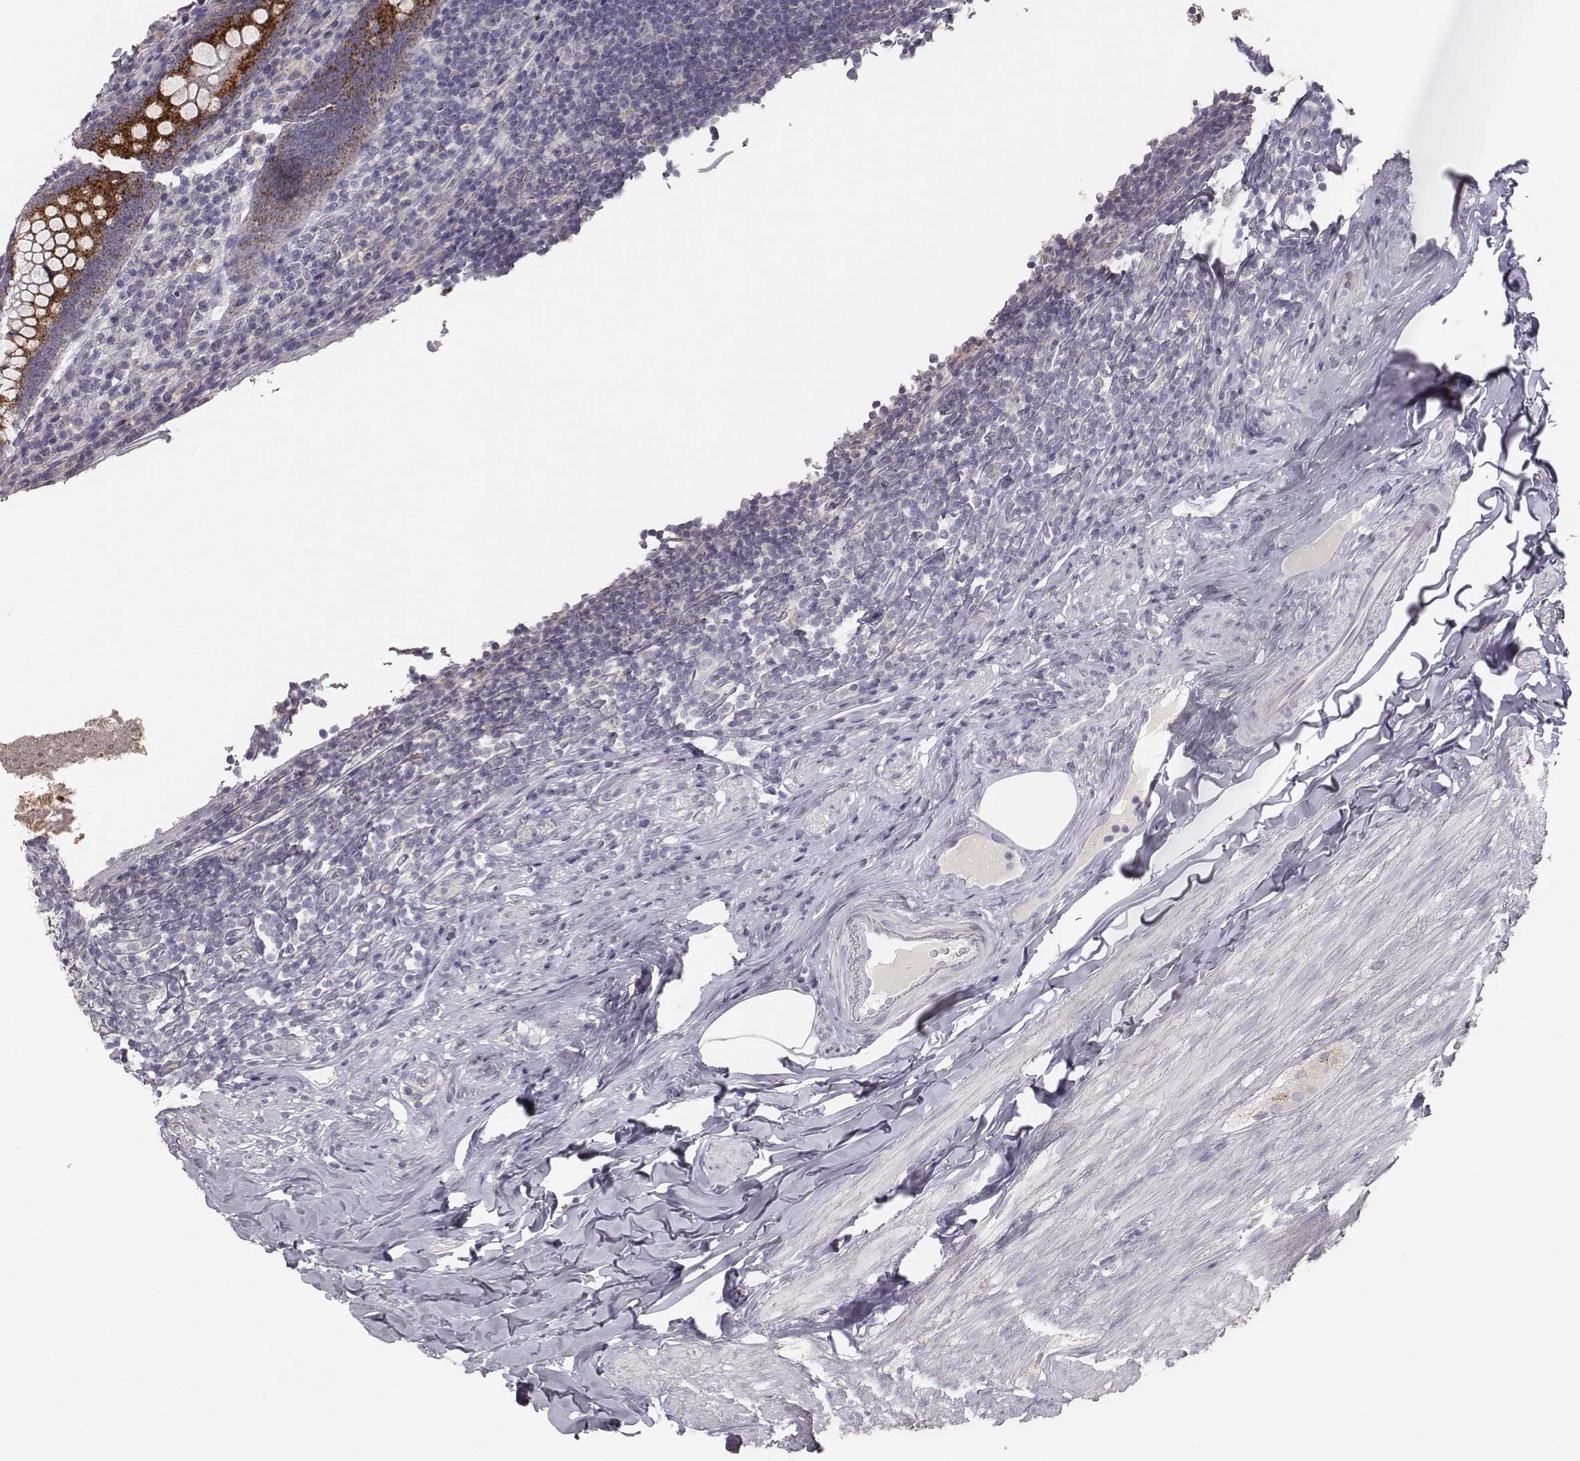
{"staining": {"intensity": "strong", "quantity": ">75%", "location": "cytoplasmic/membranous"}, "tissue": "appendix", "cell_type": "Glandular cells", "image_type": "normal", "snomed": [{"axis": "morphology", "description": "Normal tissue, NOS"}, {"axis": "topography", "description": "Appendix"}], "caption": "Approximately >75% of glandular cells in normal appendix show strong cytoplasmic/membranous protein expression as visualized by brown immunohistochemical staining.", "gene": "ABCD3", "patient": {"sex": "male", "age": 47}}